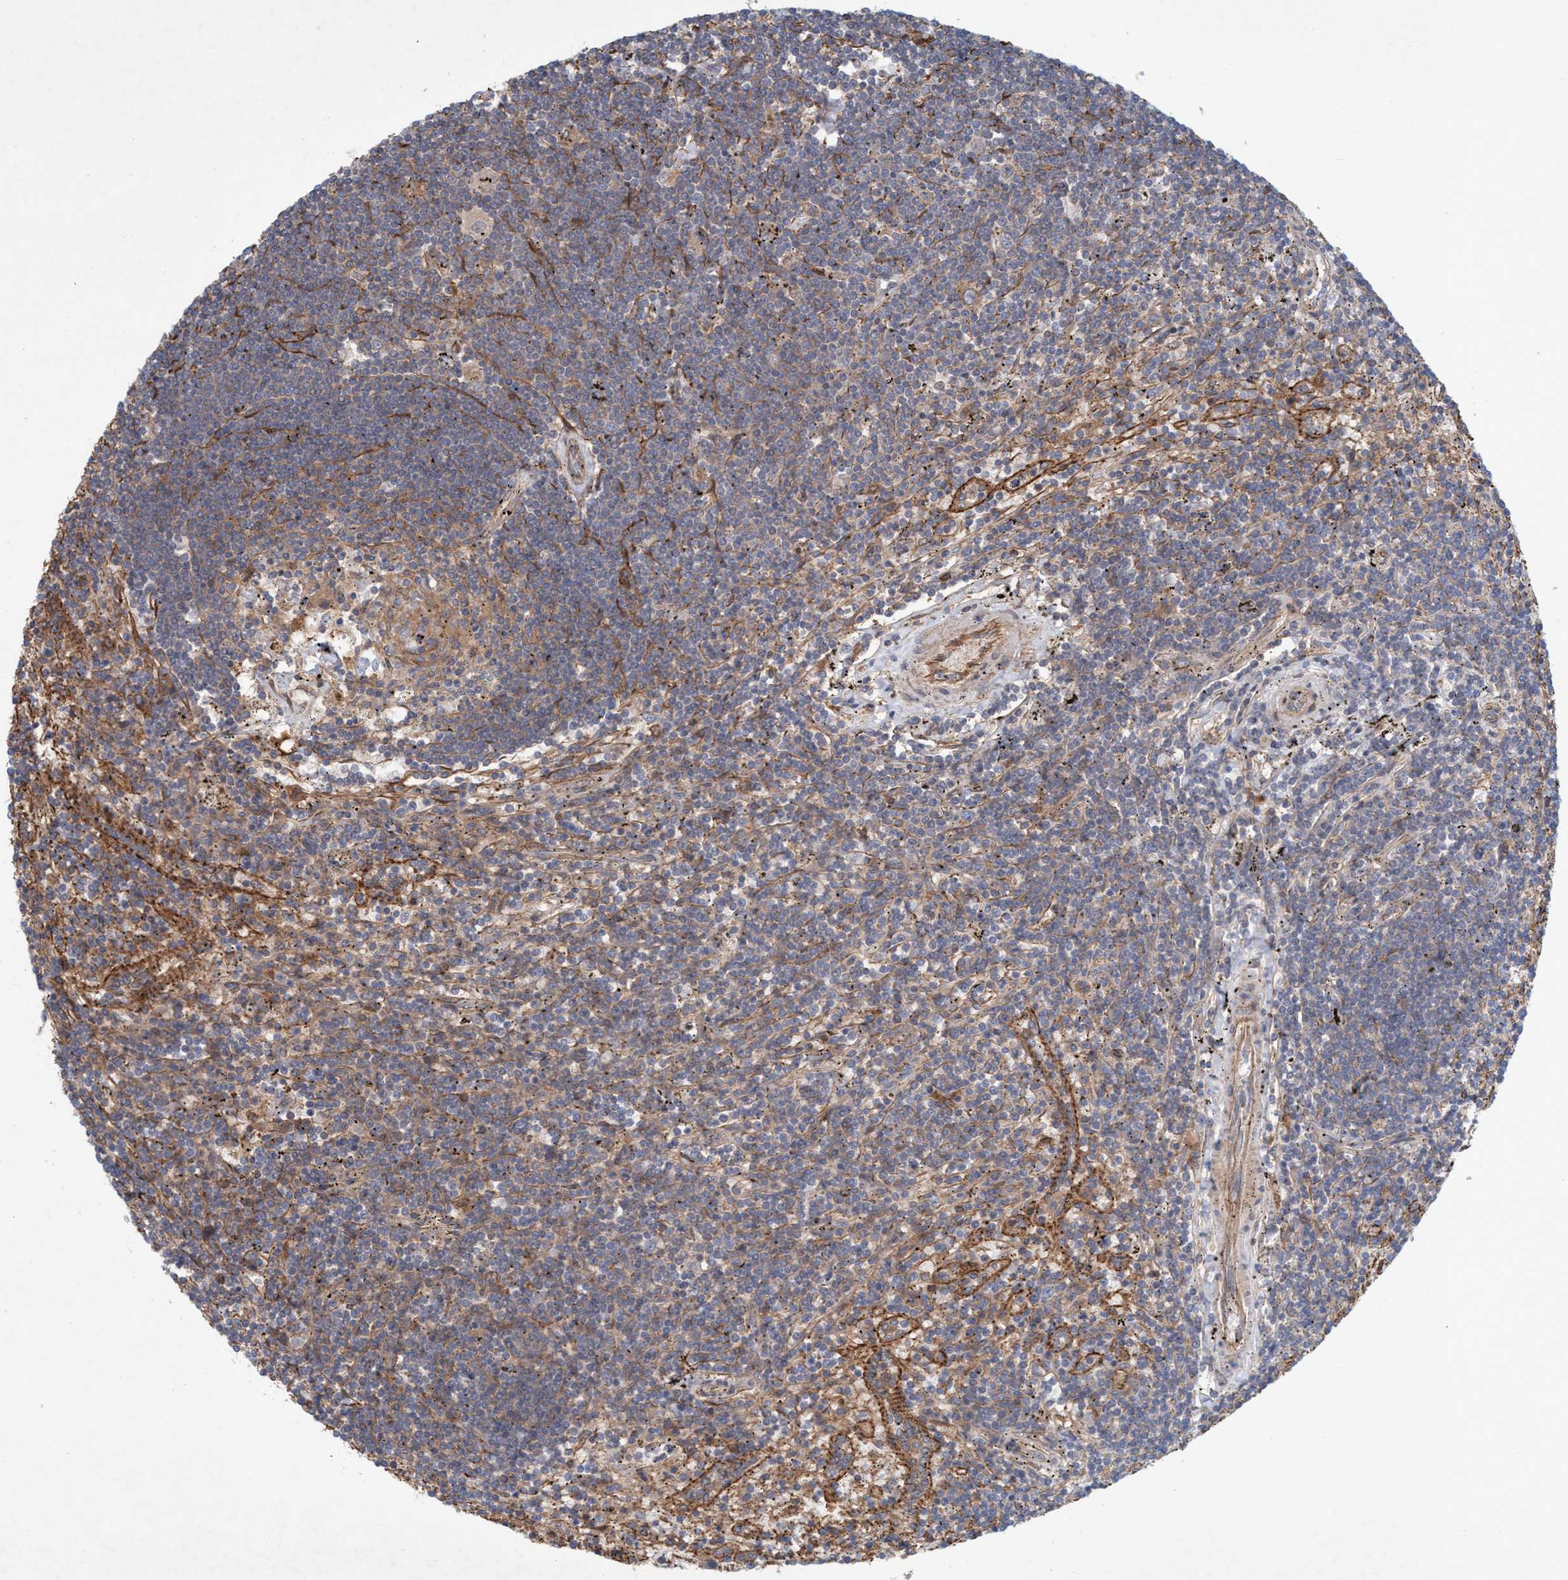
{"staining": {"intensity": "weak", "quantity": "<25%", "location": "cytoplasmic/membranous"}, "tissue": "lymphoma", "cell_type": "Tumor cells", "image_type": "cancer", "snomed": [{"axis": "morphology", "description": "Malignant lymphoma, non-Hodgkin's type, Low grade"}, {"axis": "topography", "description": "Spleen"}], "caption": "Immunohistochemical staining of human lymphoma shows no significant positivity in tumor cells.", "gene": "SPECC1", "patient": {"sex": "male", "age": 76}}